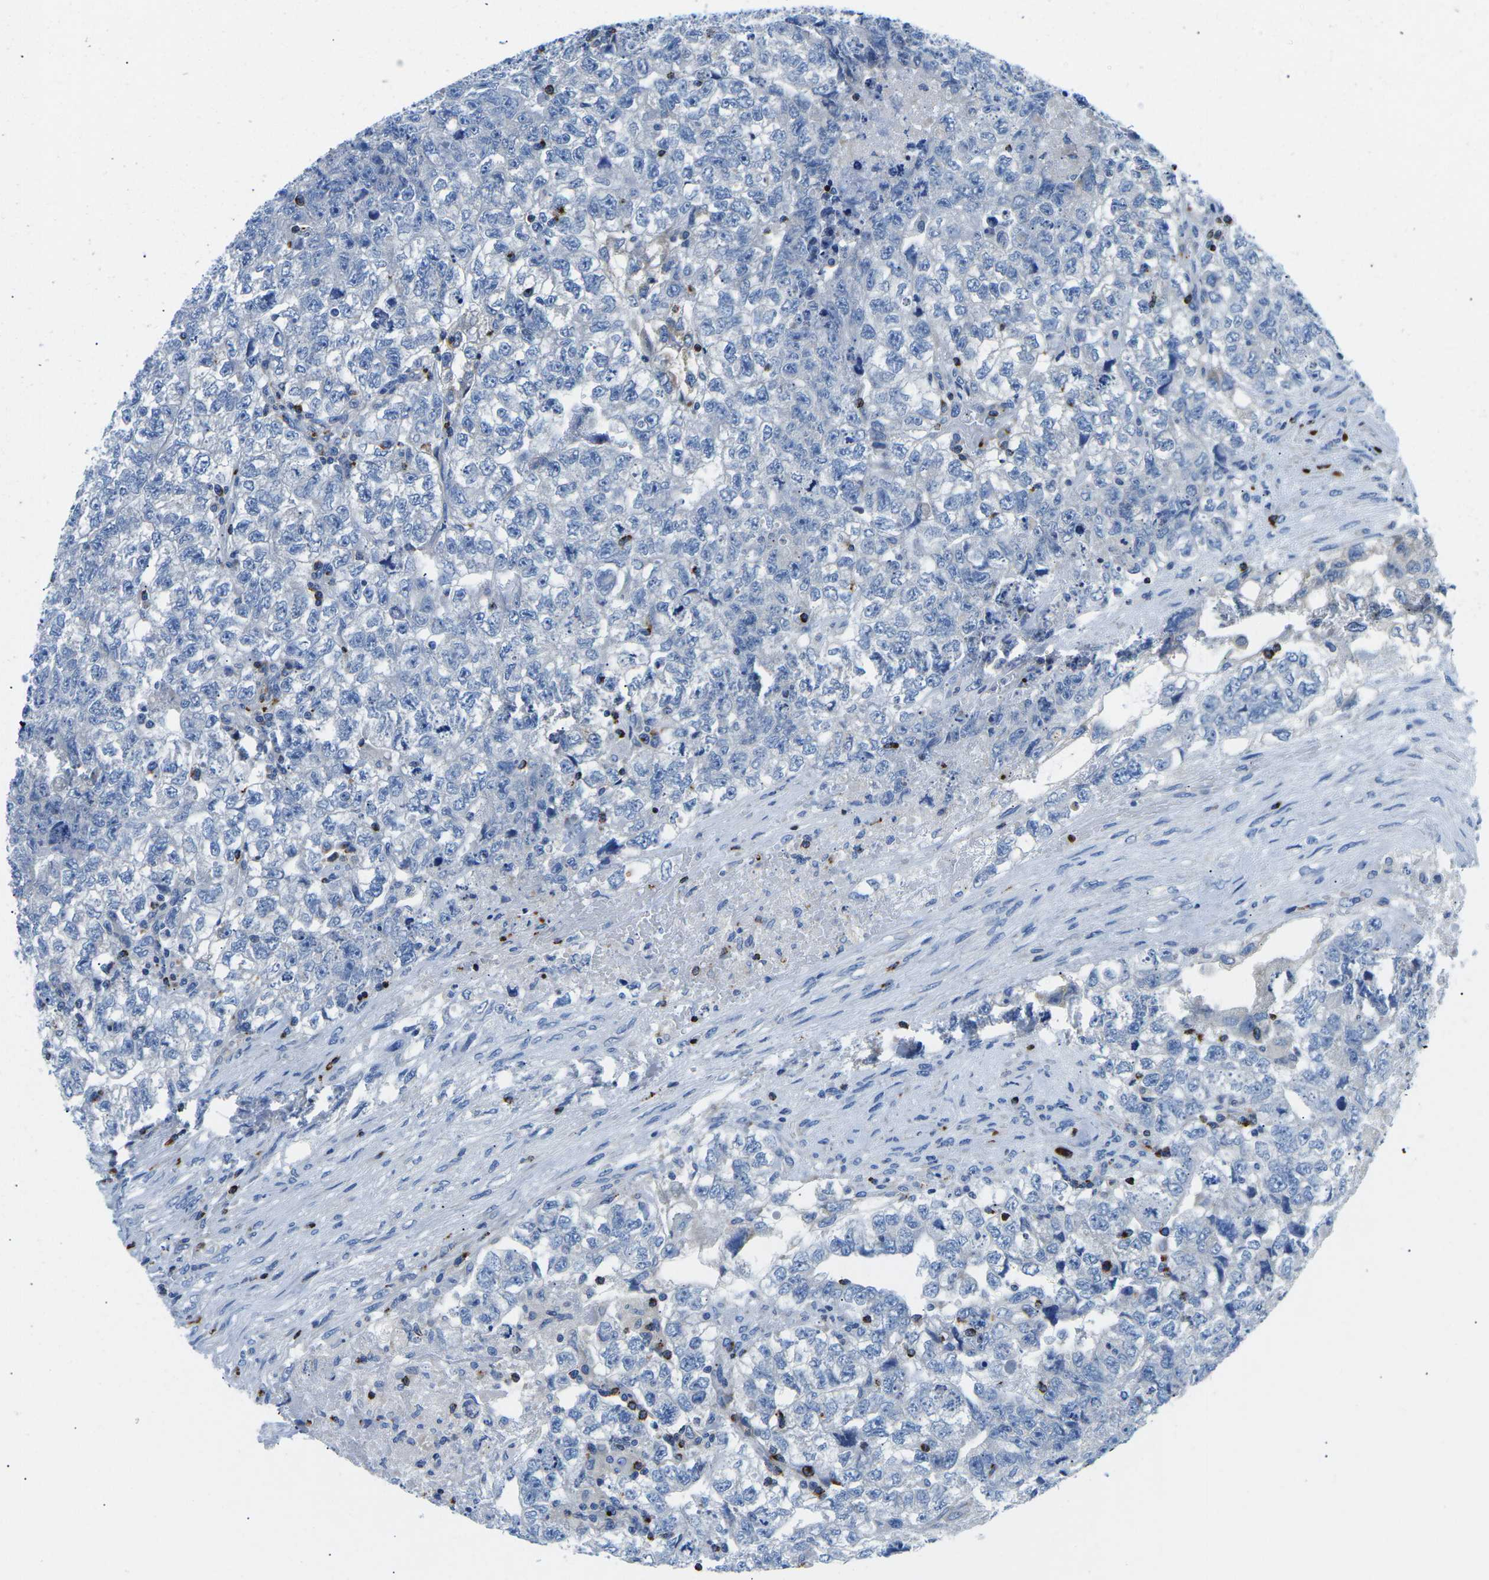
{"staining": {"intensity": "negative", "quantity": "none", "location": "none"}, "tissue": "testis cancer", "cell_type": "Tumor cells", "image_type": "cancer", "snomed": [{"axis": "morphology", "description": "Carcinoma, Embryonal, NOS"}, {"axis": "topography", "description": "Testis"}], "caption": "High magnification brightfield microscopy of embryonal carcinoma (testis) stained with DAB (brown) and counterstained with hematoxylin (blue): tumor cells show no significant staining. (Stains: DAB IHC with hematoxylin counter stain, Microscopy: brightfield microscopy at high magnification).", "gene": "MC4R", "patient": {"sex": "male", "age": 36}}